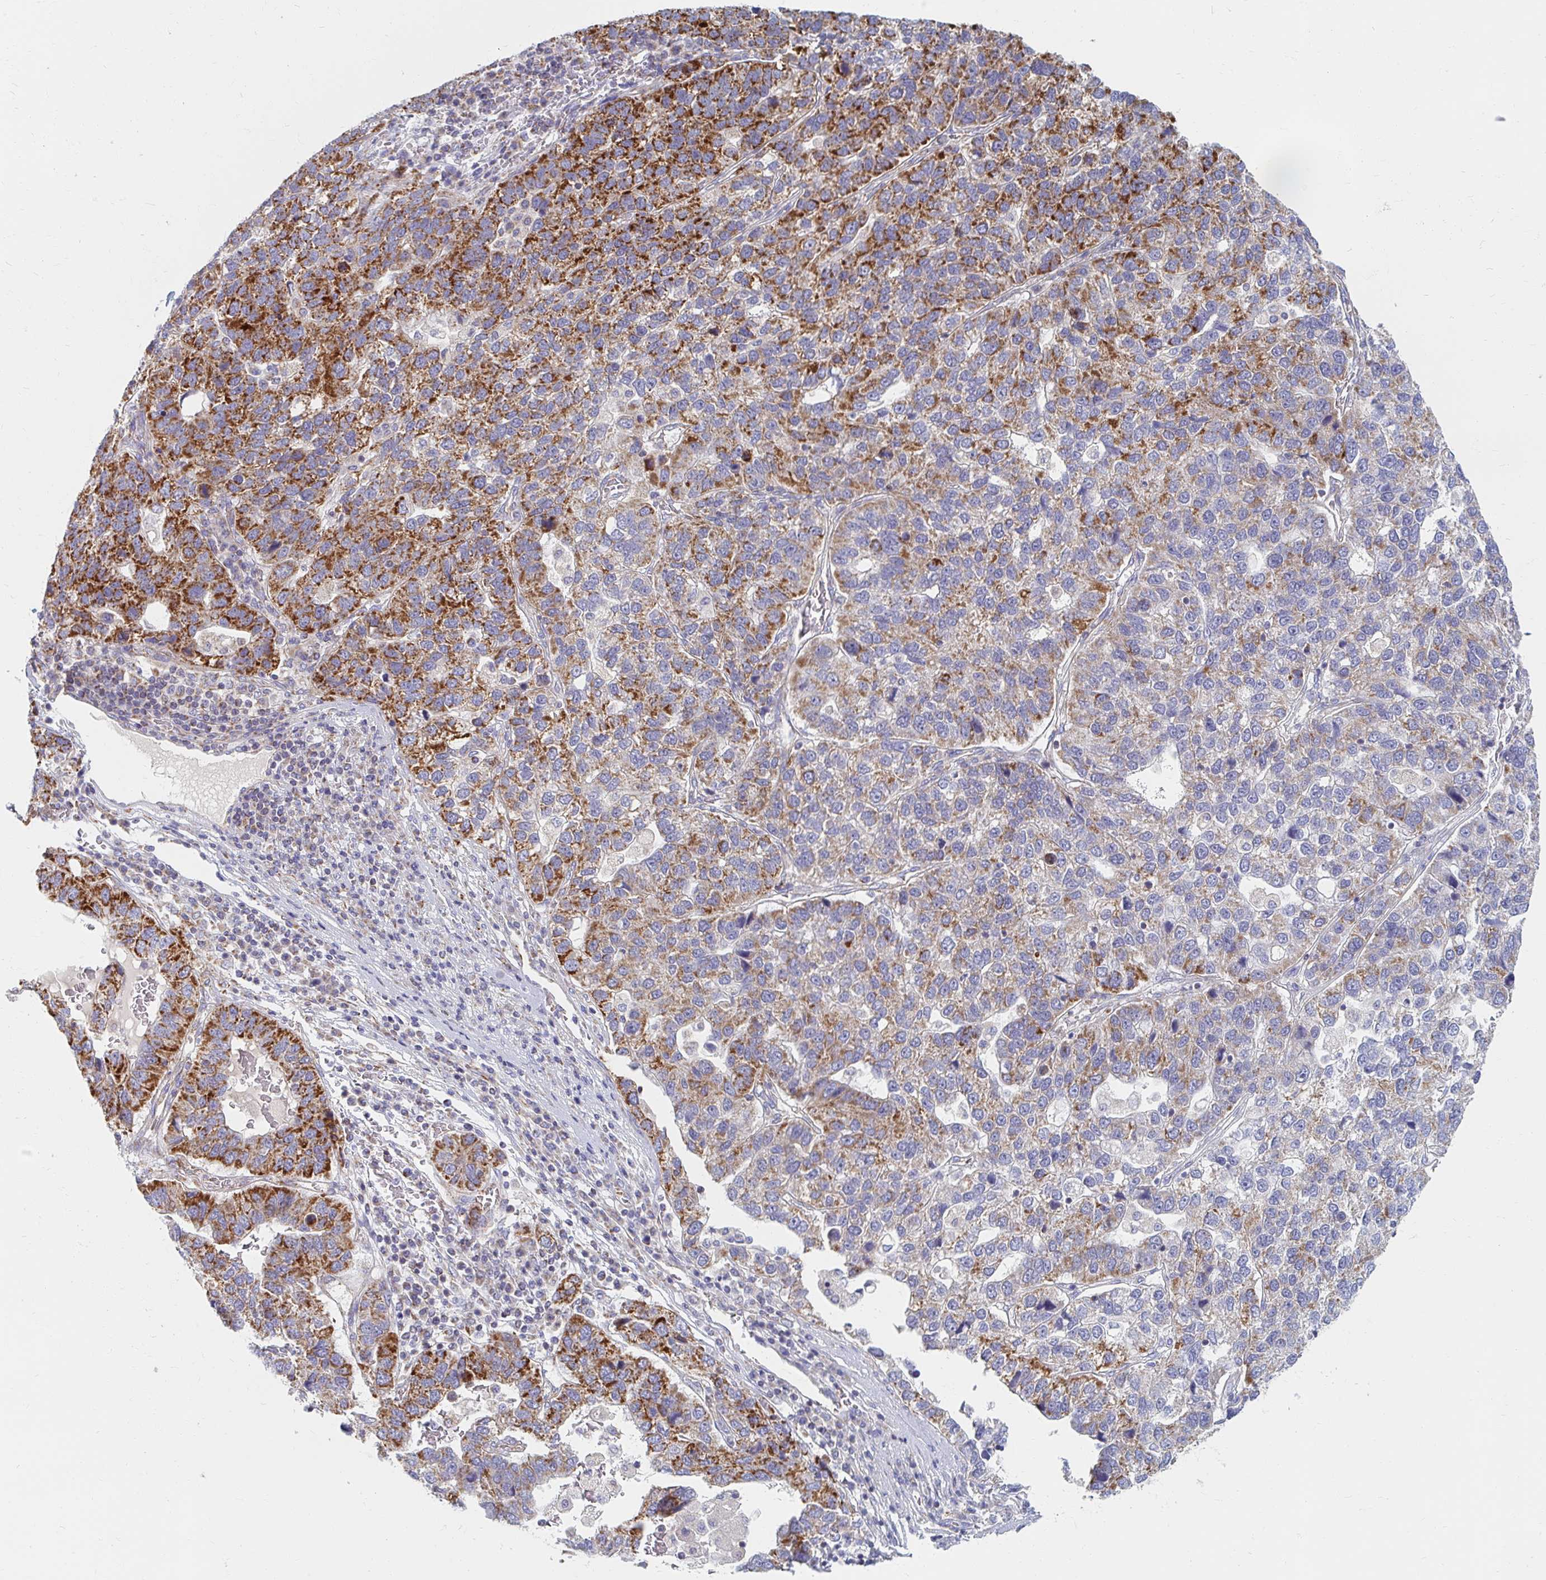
{"staining": {"intensity": "strong", "quantity": "25%-75%", "location": "cytoplasmic/membranous"}, "tissue": "pancreatic cancer", "cell_type": "Tumor cells", "image_type": "cancer", "snomed": [{"axis": "morphology", "description": "Adenocarcinoma, NOS"}, {"axis": "topography", "description": "Pancreas"}], "caption": "Human pancreatic adenocarcinoma stained with a protein marker displays strong staining in tumor cells.", "gene": "MAVS", "patient": {"sex": "female", "age": 61}}